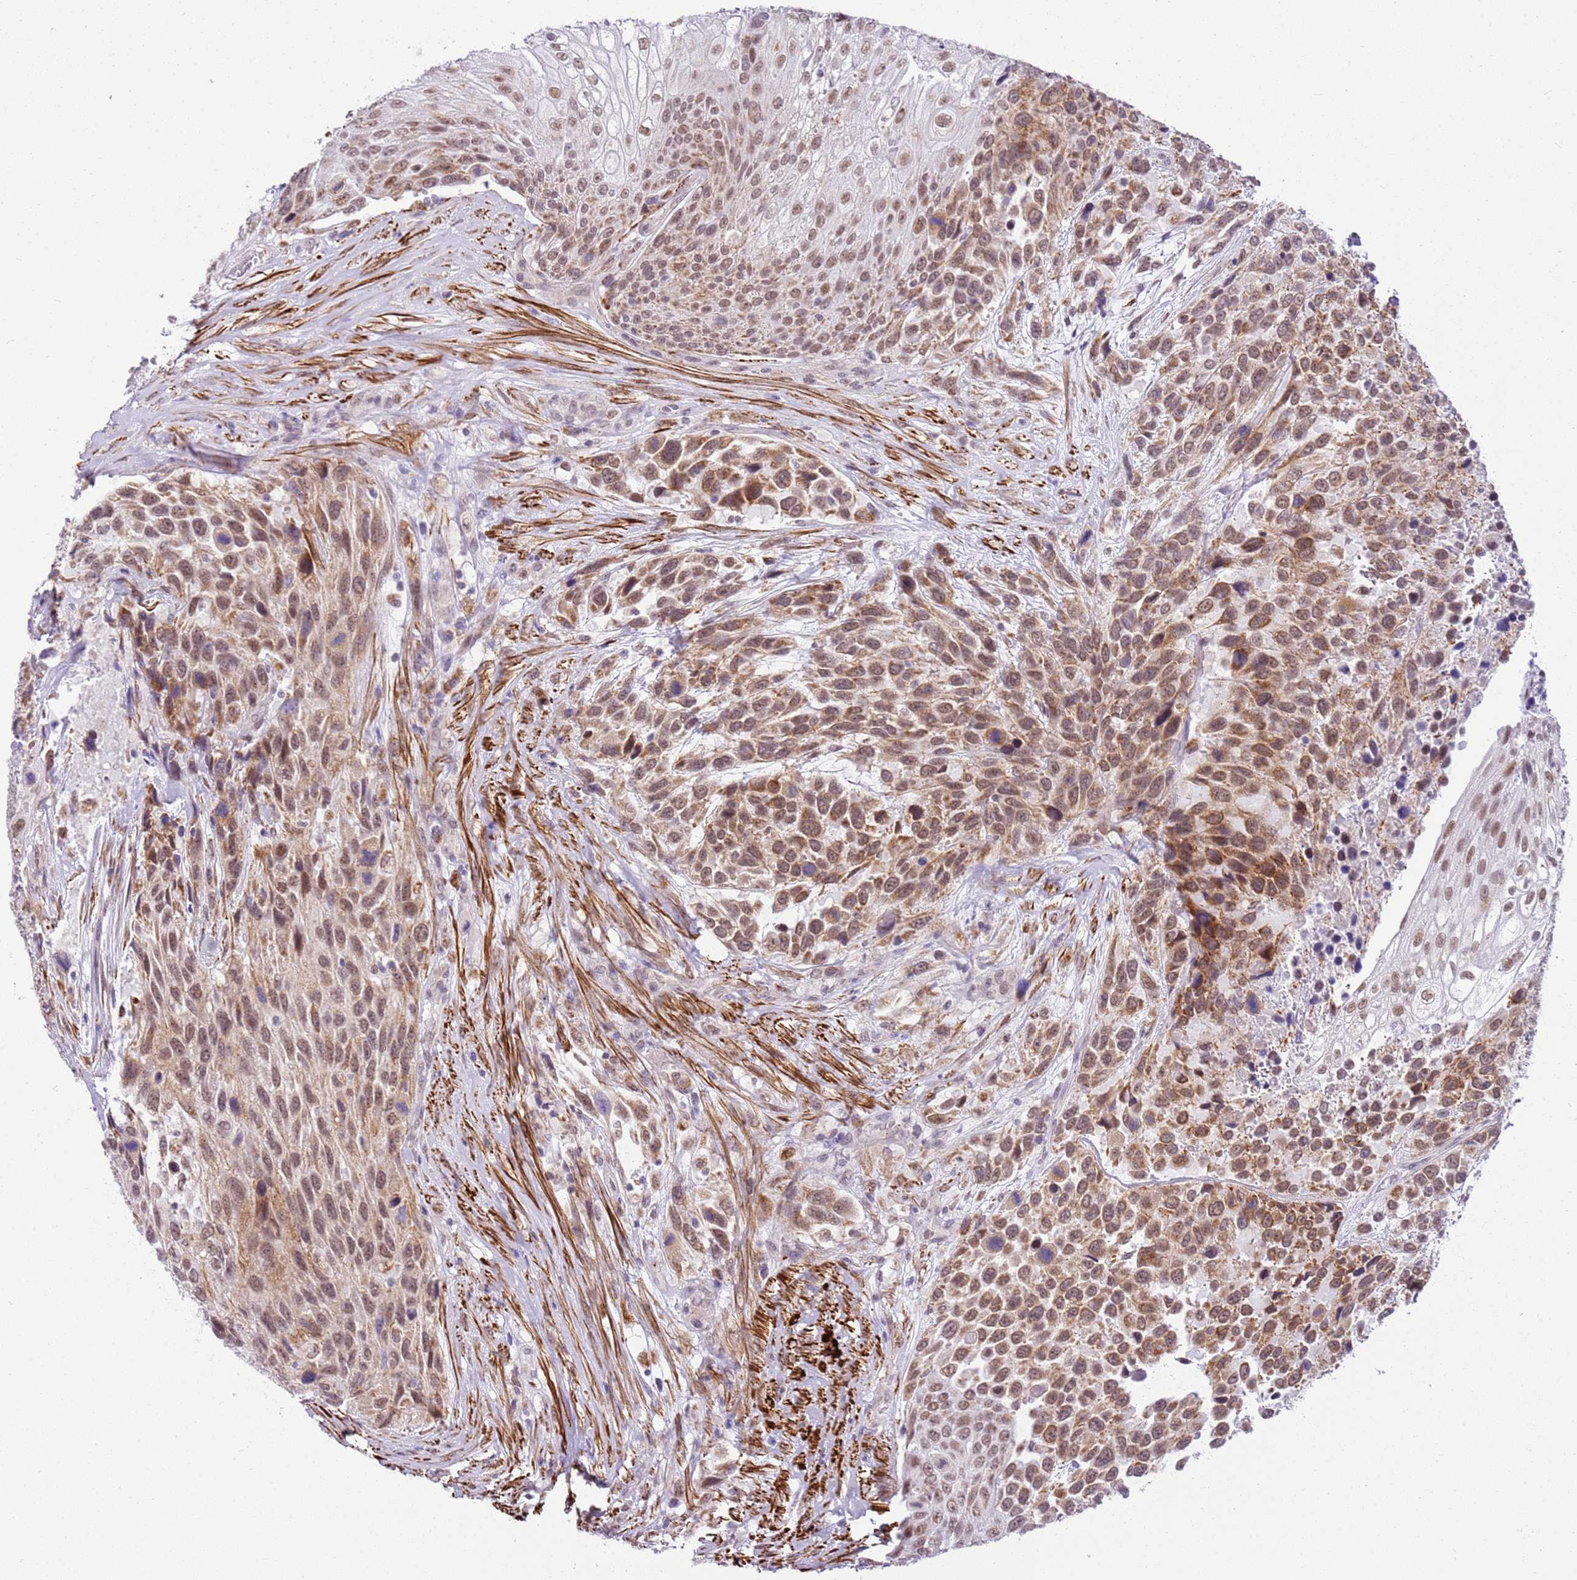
{"staining": {"intensity": "moderate", "quantity": ">75%", "location": "cytoplasmic/membranous,nuclear"}, "tissue": "urothelial cancer", "cell_type": "Tumor cells", "image_type": "cancer", "snomed": [{"axis": "morphology", "description": "Urothelial carcinoma, High grade"}, {"axis": "topography", "description": "Urinary bladder"}], "caption": "Immunohistochemistry (DAB (3,3'-diaminobenzidine)) staining of urothelial cancer demonstrates moderate cytoplasmic/membranous and nuclear protein positivity in about >75% of tumor cells.", "gene": "SMIM4", "patient": {"sex": "female", "age": 70}}